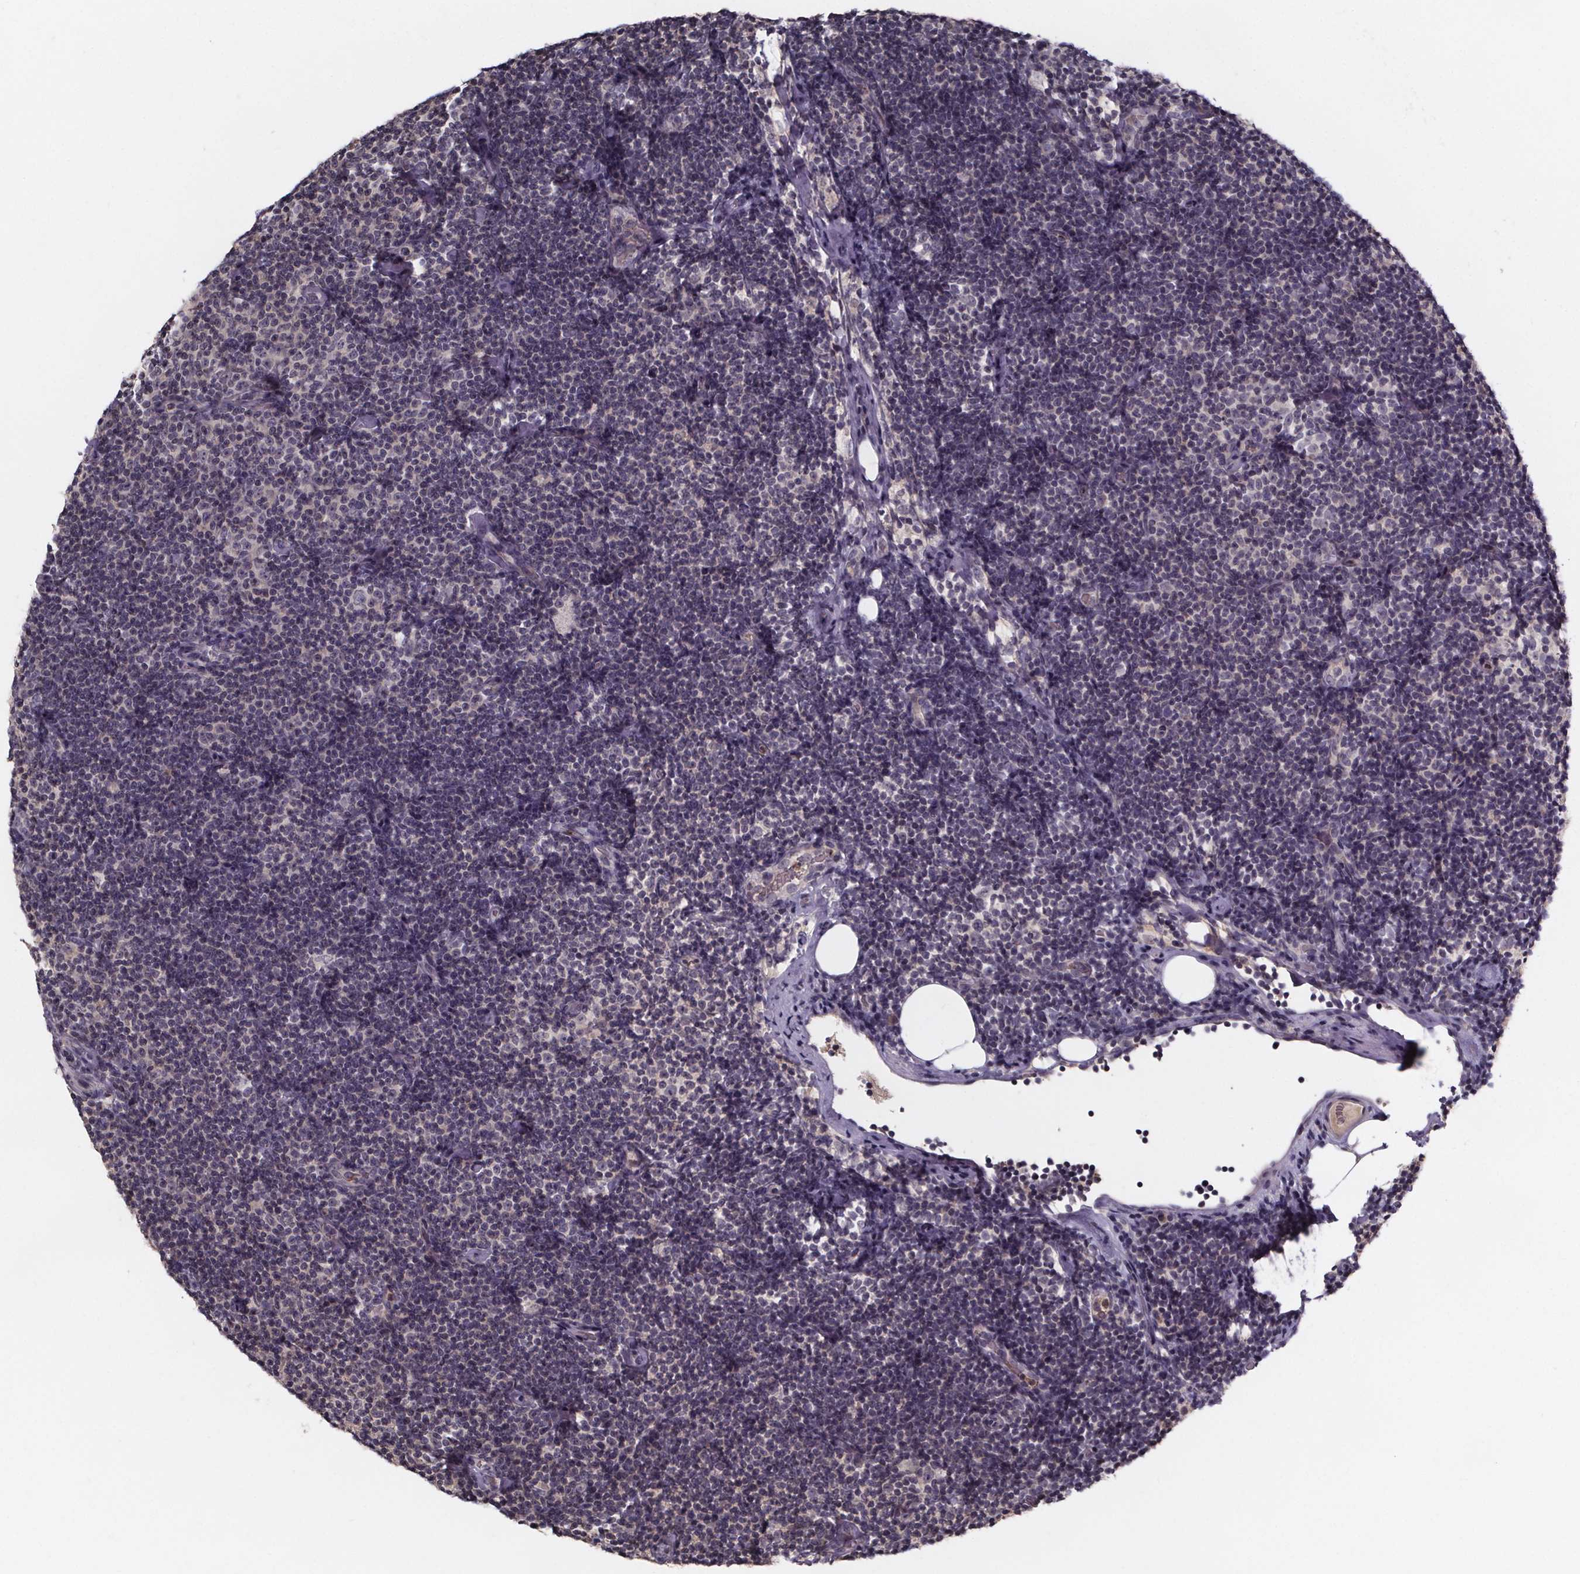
{"staining": {"intensity": "negative", "quantity": "none", "location": "none"}, "tissue": "lymphoma", "cell_type": "Tumor cells", "image_type": "cancer", "snomed": [{"axis": "morphology", "description": "Malignant lymphoma, non-Hodgkin's type, Low grade"}, {"axis": "topography", "description": "Lymph node"}], "caption": "Tumor cells show no significant staining in lymphoma.", "gene": "SMIM1", "patient": {"sex": "male", "age": 81}}